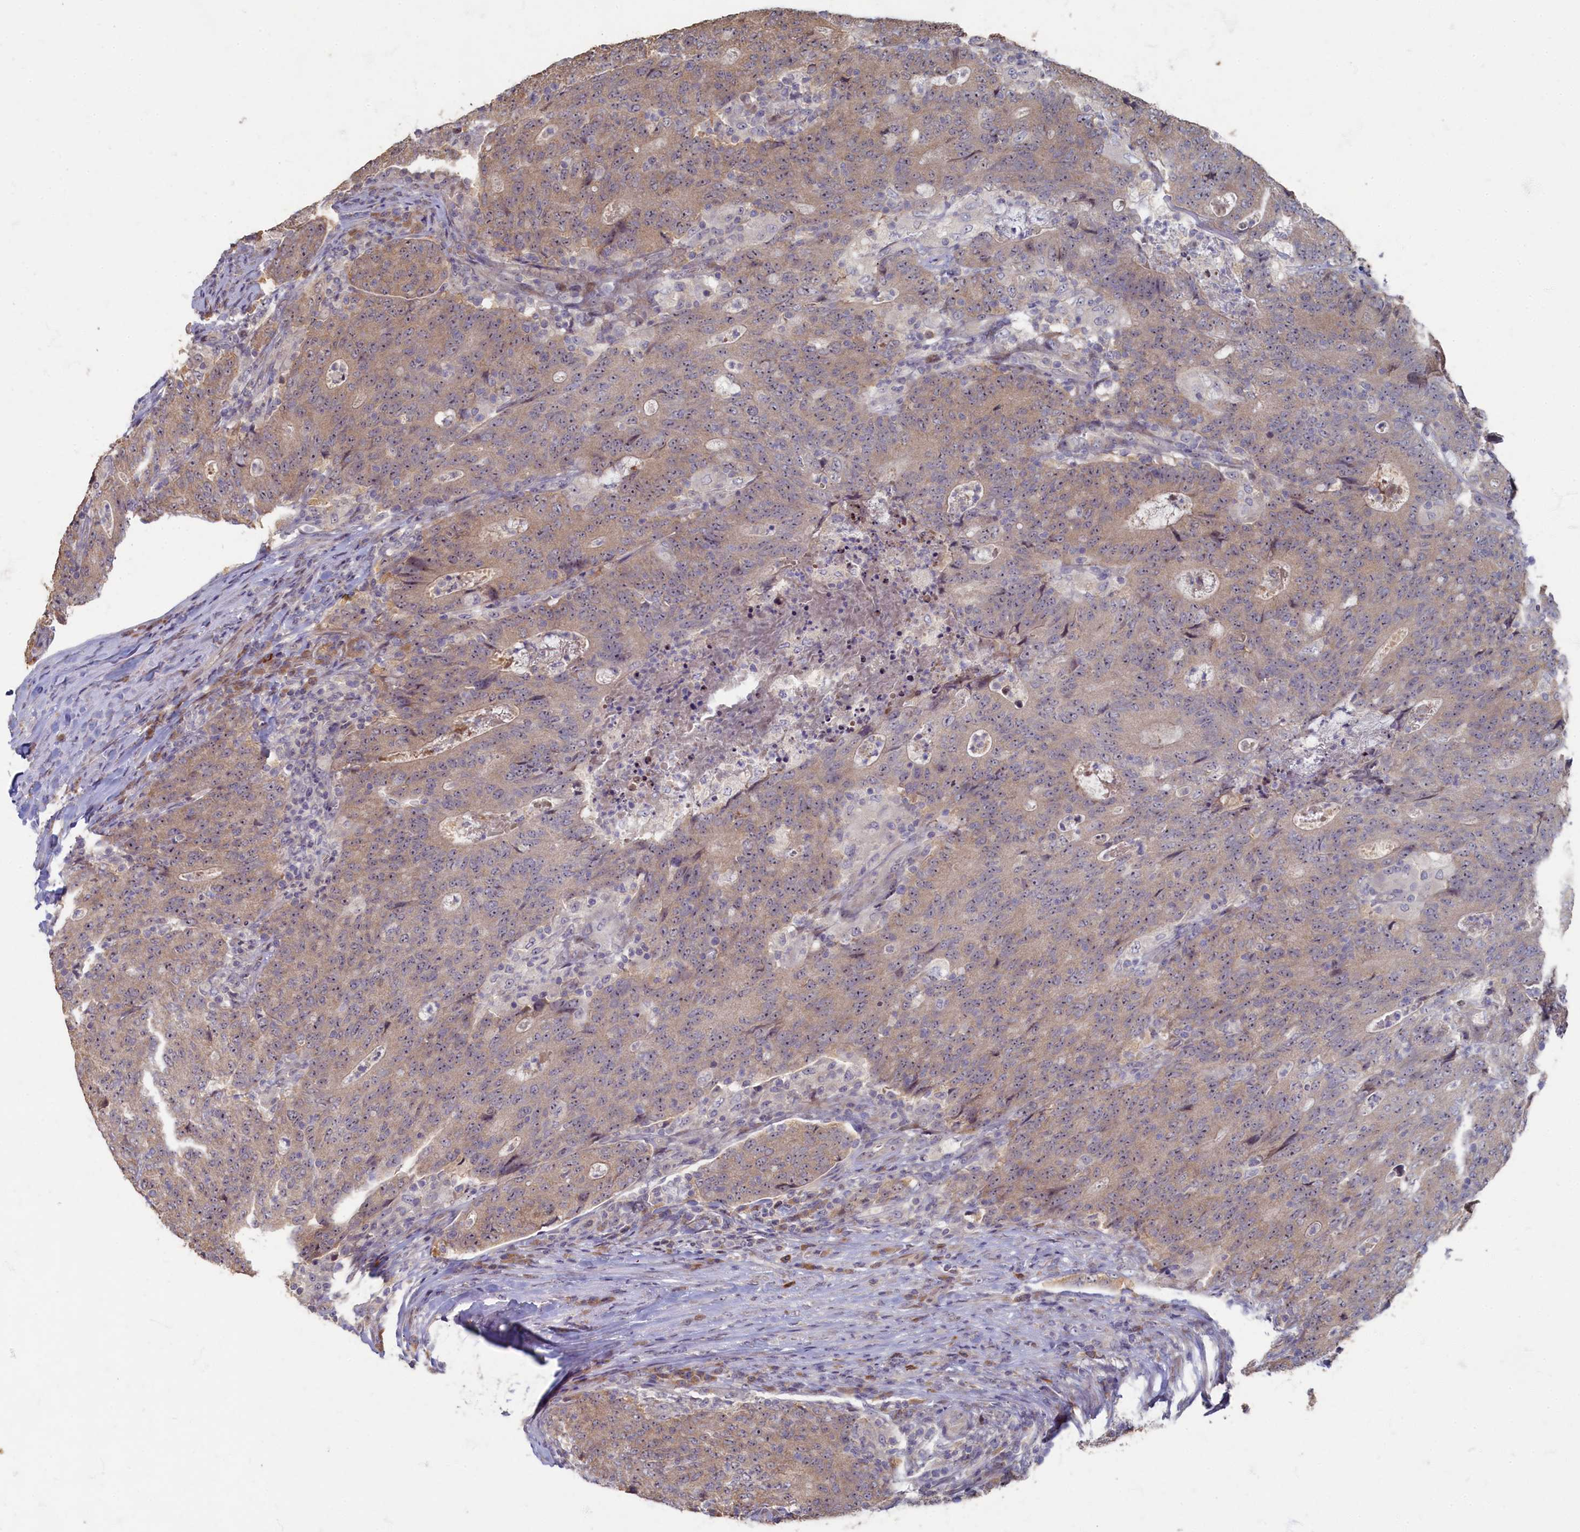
{"staining": {"intensity": "moderate", "quantity": ">75%", "location": "cytoplasmic/membranous,nuclear"}, "tissue": "colorectal cancer", "cell_type": "Tumor cells", "image_type": "cancer", "snomed": [{"axis": "morphology", "description": "Adenocarcinoma, NOS"}, {"axis": "topography", "description": "Colon"}], "caption": "Immunohistochemistry of human colorectal cancer displays medium levels of moderate cytoplasmic/membranous and nuclear staining in approximately >75% of tumor cells.", "gene": "HUNK", "patient": {"sex": "female", "age": 75}}